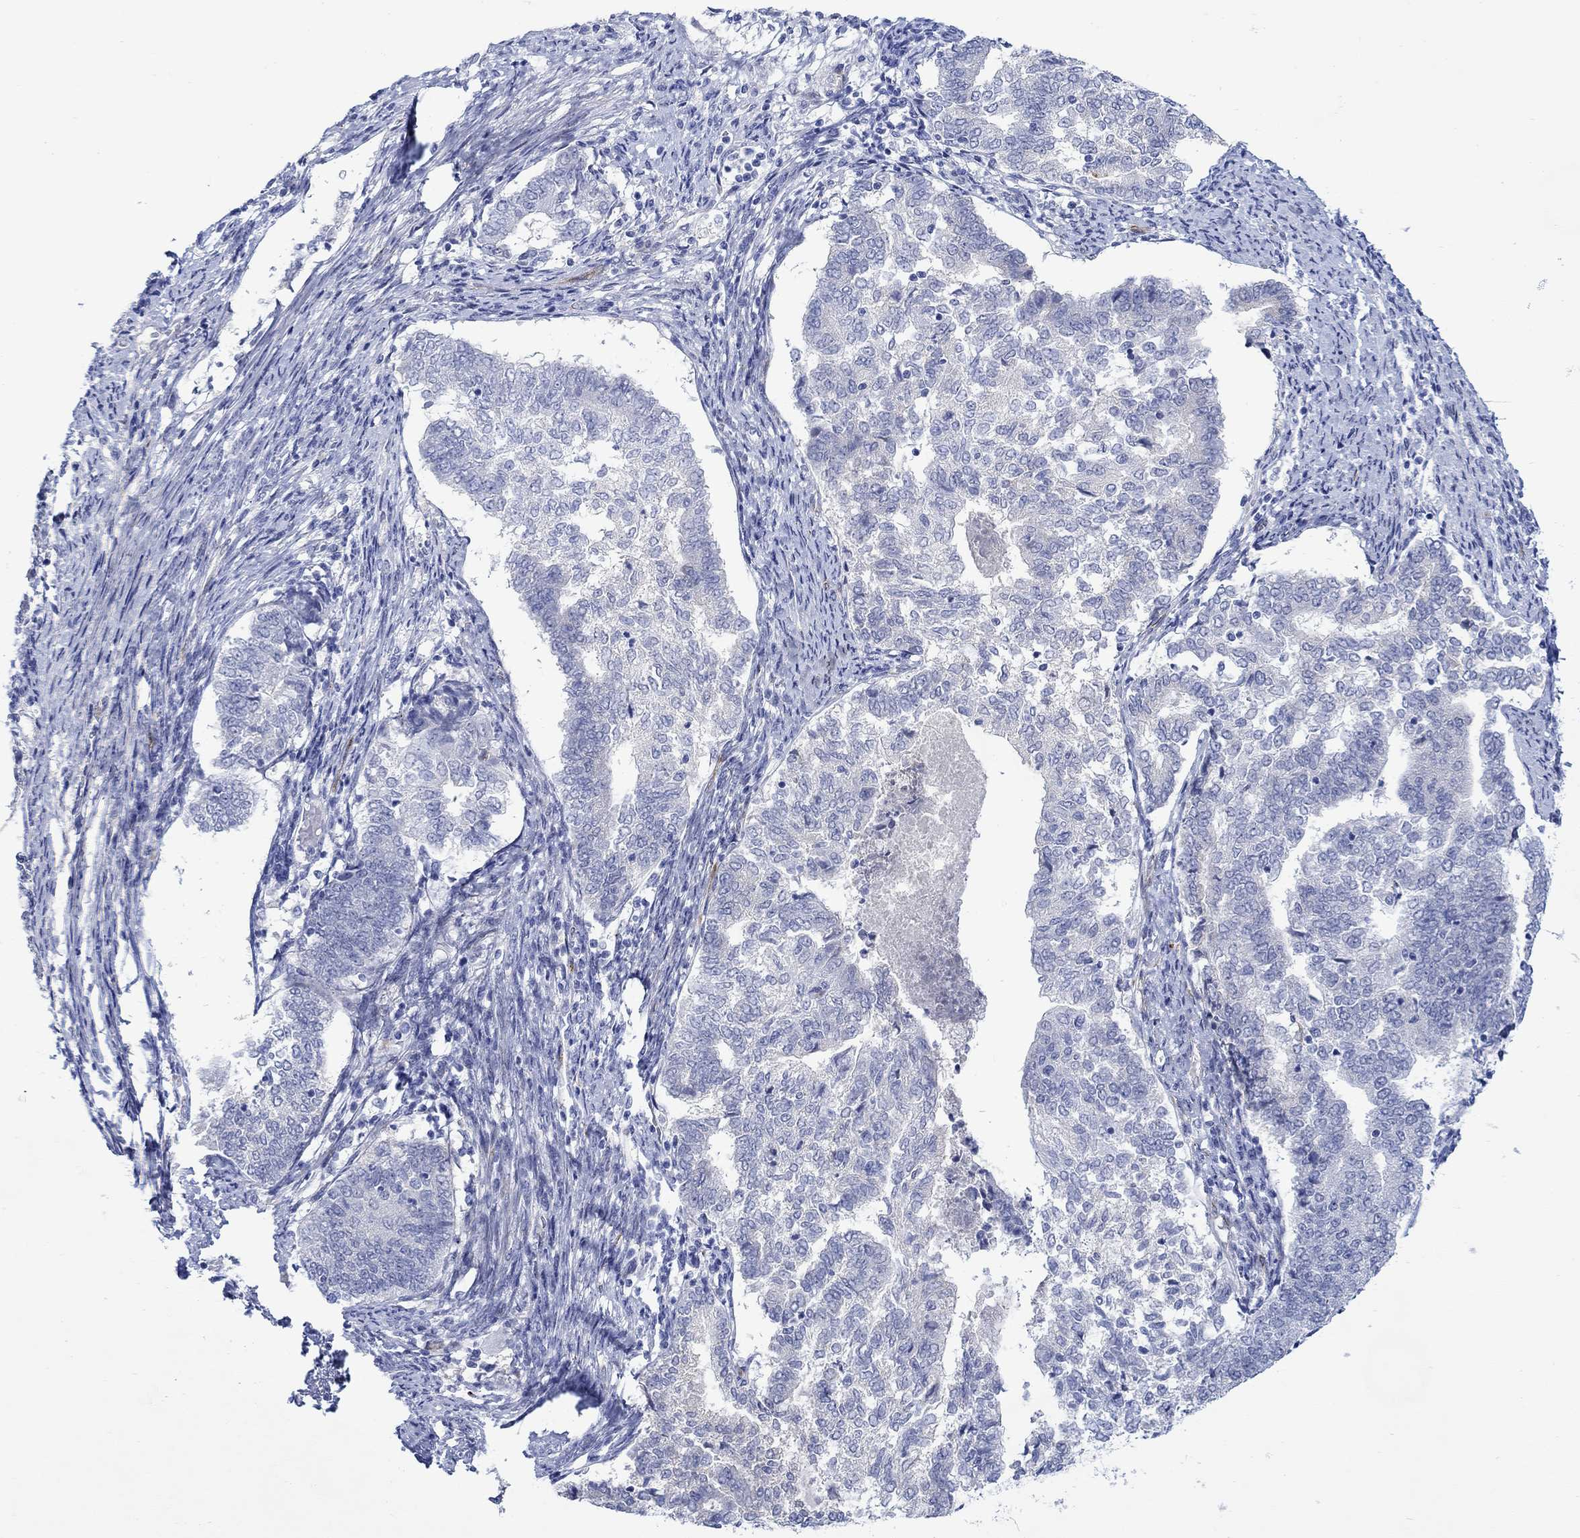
{"staining": {"intensity": "negative", "quantity": "none", "location": "none"}, "tissue": "endometrial cancer", "cell_type": "Tumor cells", "image_type": "cancer", "snomed": [{"axis": "morphology", "description": "Adenocarcinoma, NOS"}, {"axis": "topography", "description": "Endometrium"}], "caption": "Immunohistochemistry (IHC) image of human endometrial adenocarcinoma stained for a protein (brown), which reveals no expression in tumor cells.", "gene": "KSR2", "patient": {"sex": "female", "age": 65}}